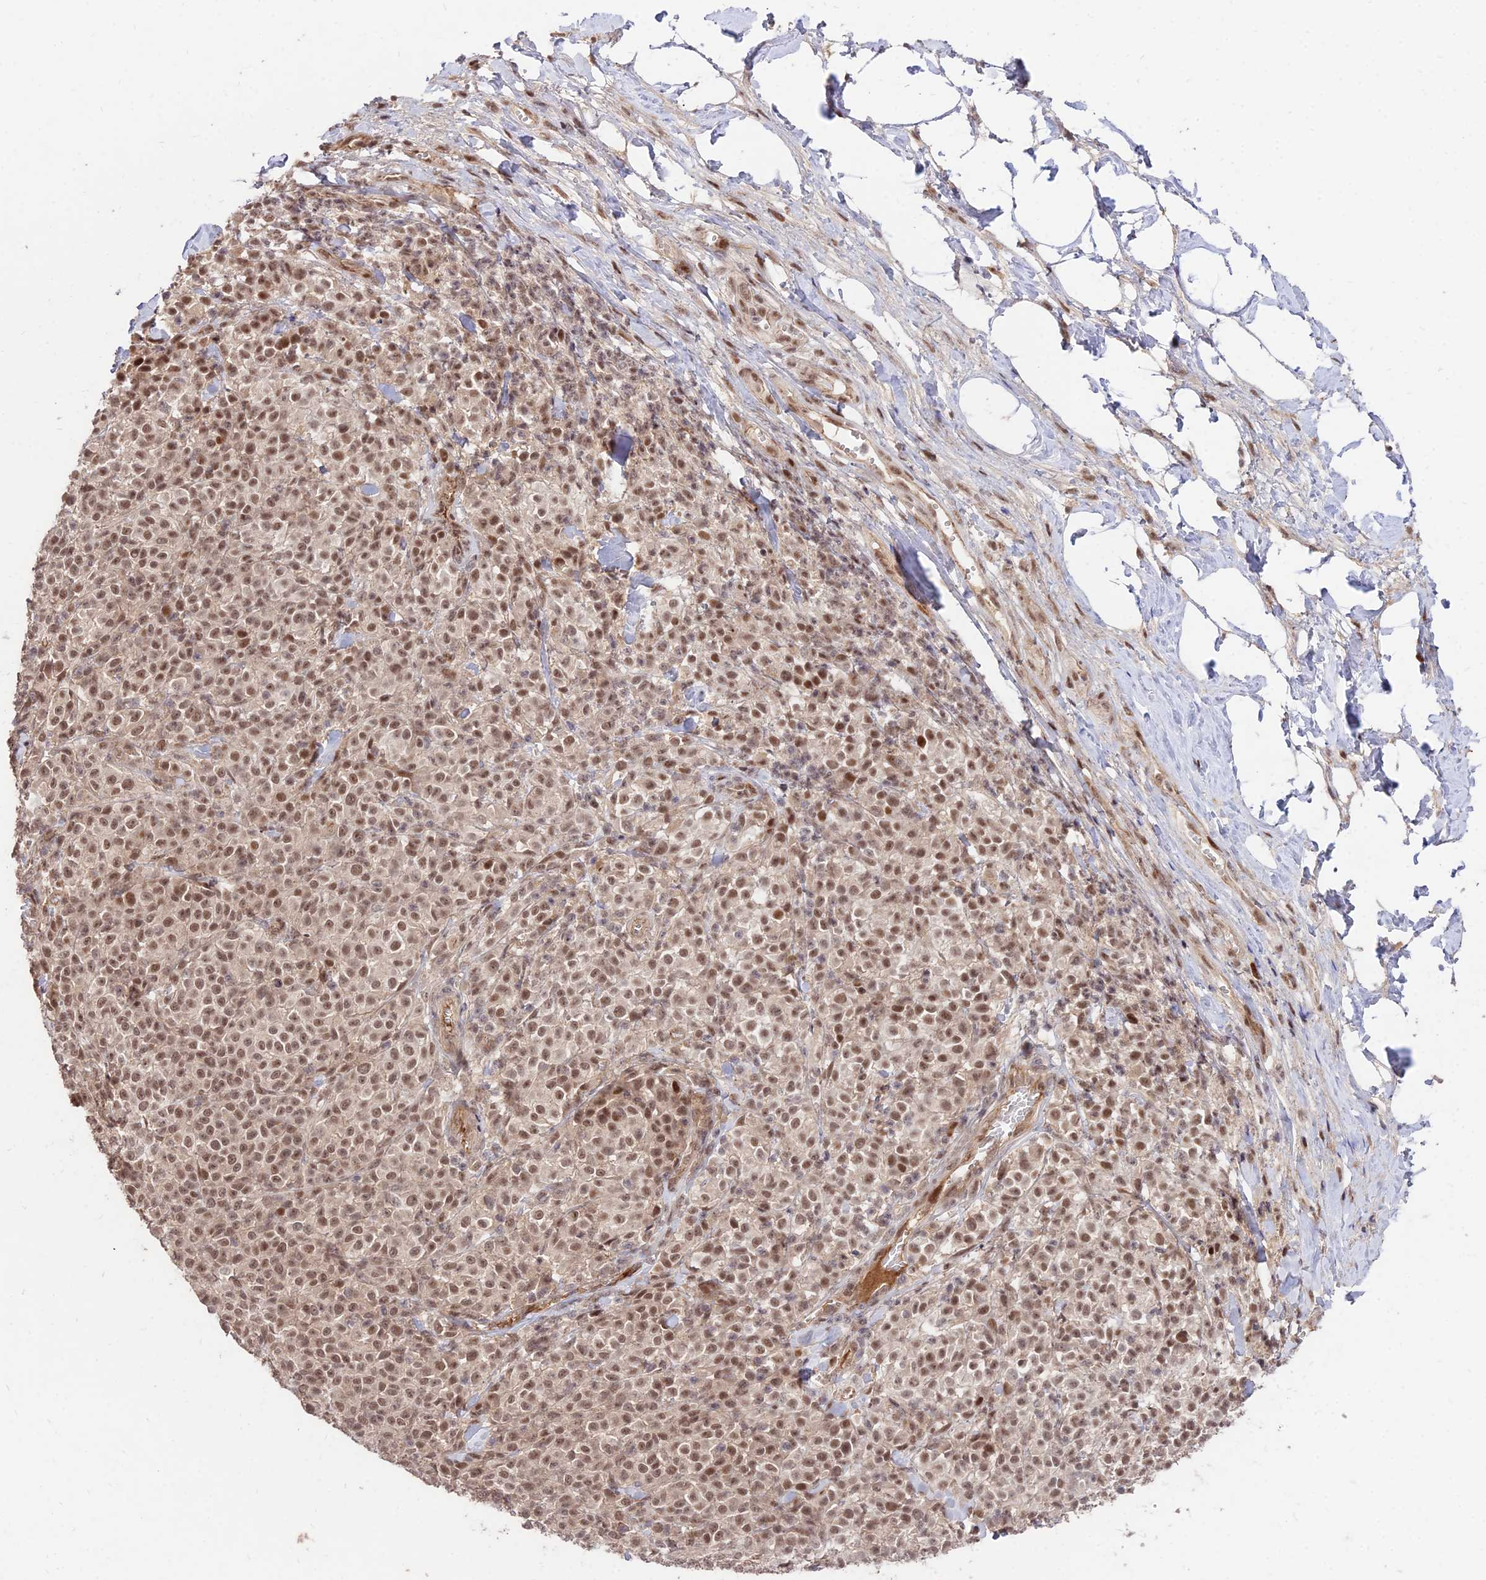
{"staining": {"intensity": "moderate", "quantity": ">75%", "location": "nuclear"}, "tissue": "melanoma", "cell_type": "Tumor cells", "image_type": "cancer", "snomed": [{"axis": "morphology", "description": "Normal tissue, NOS"}, {"axis": "morphology", "description": "Malignant melanoma, NOS"}, {"axis": "topography", "description": "Skin"}], "caption": "Human melanoma stained for a protein (brown) exhibits moderate nuclear positive staining in approximately >75% of tumor cells.", "gene": "ZNF85", "patient": {"sex": "female", "age": 34}}